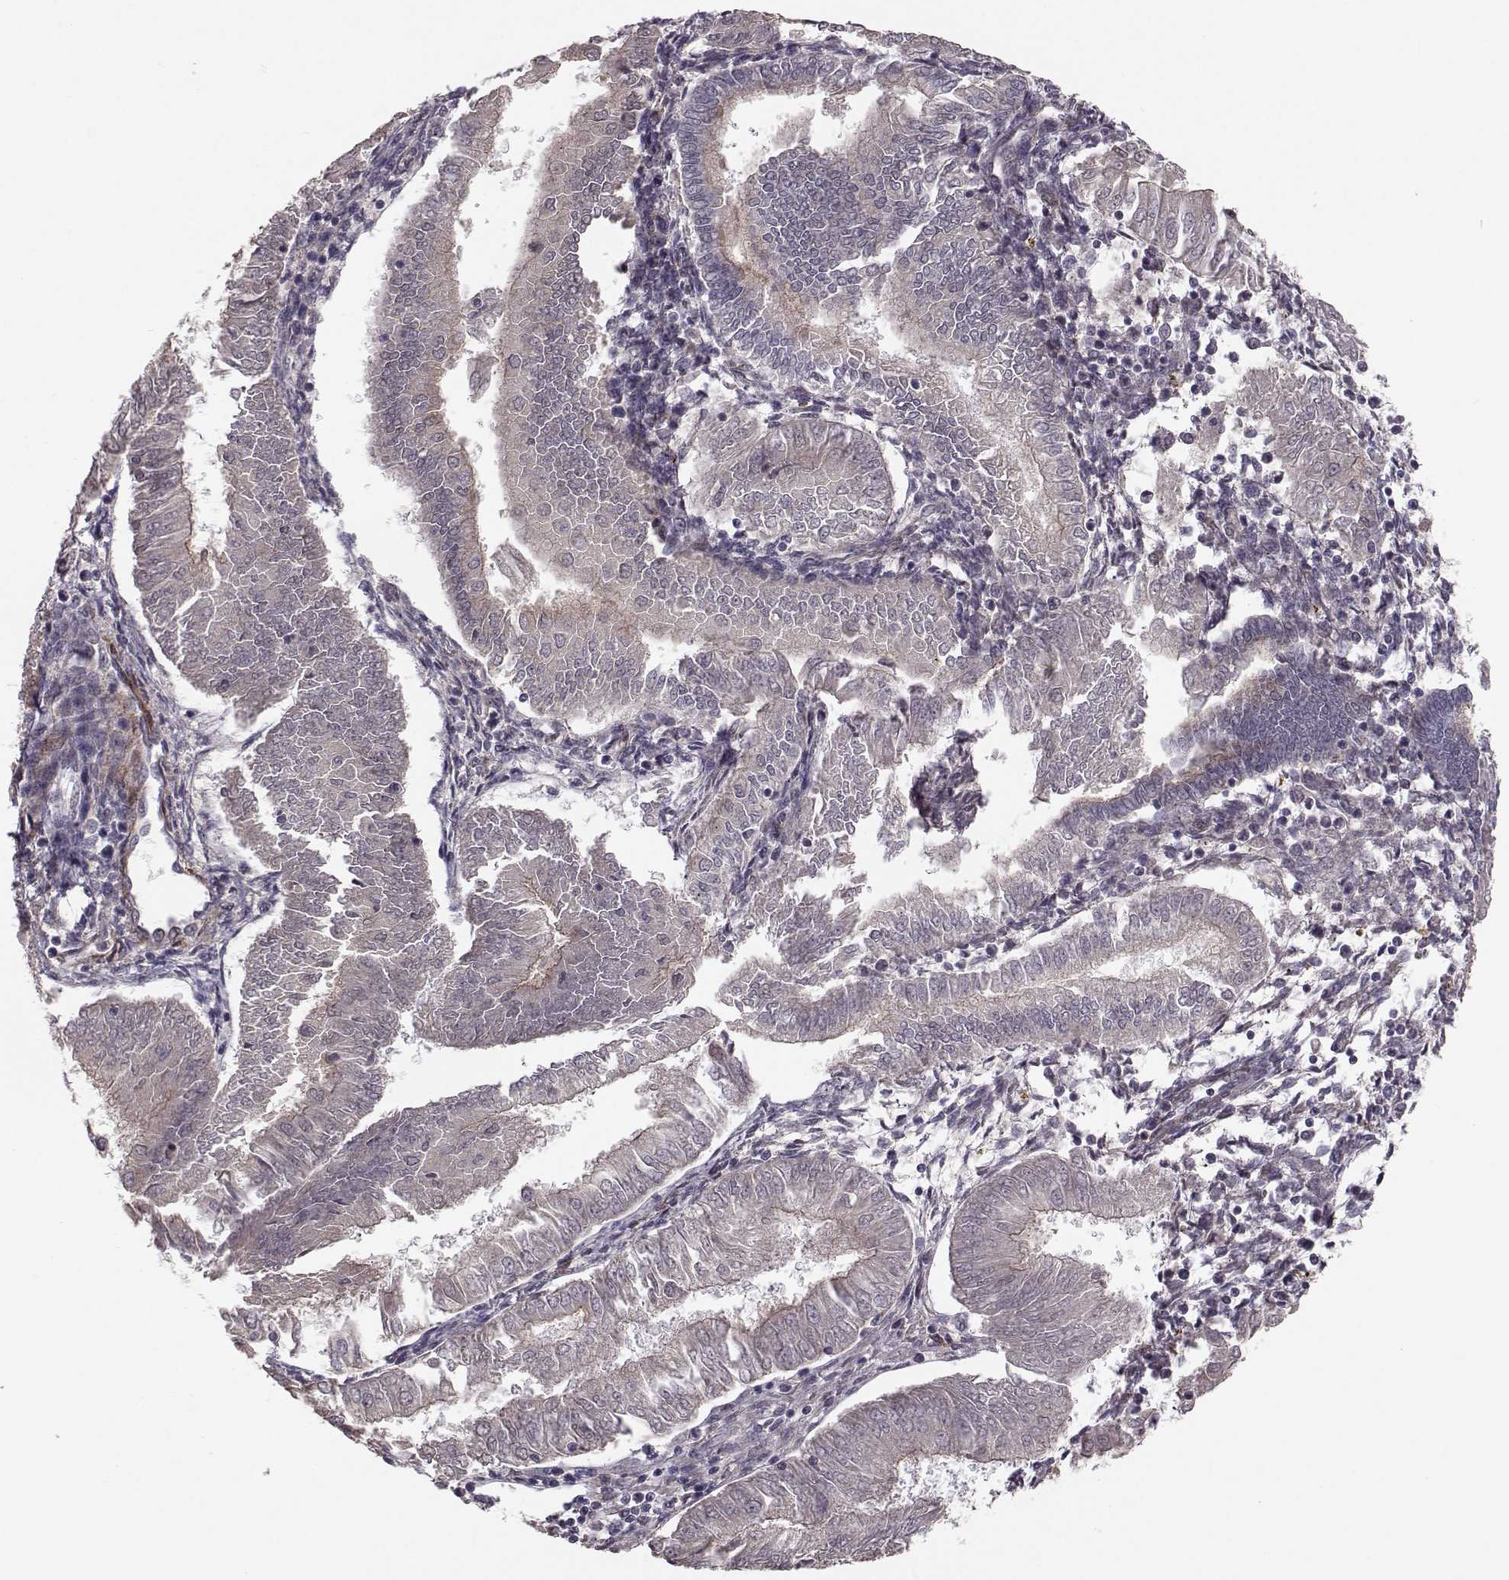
{"staining": {"intensity": "moderate", "quantity": "<25%", "location": "cytoplasmic/membranous"}, "tissue": "endometrial cancer", "cell_type": "Tumor cells", "image_type": "cancer", "snomed": [{"axis": "morphology", "description": "Adenocarcinoma, NOS"}, {"axis": "topography", "description": "Endometrium"}], "caption": "Brown immunohistochemical staining in adenocarcinoma (endometrial) exhibits moderate cytoplasmic/membranous positivity in about <25% of tumor cells.", "gene": "PLEKHG3", "patient": {"sex": "female", "age": 53}}